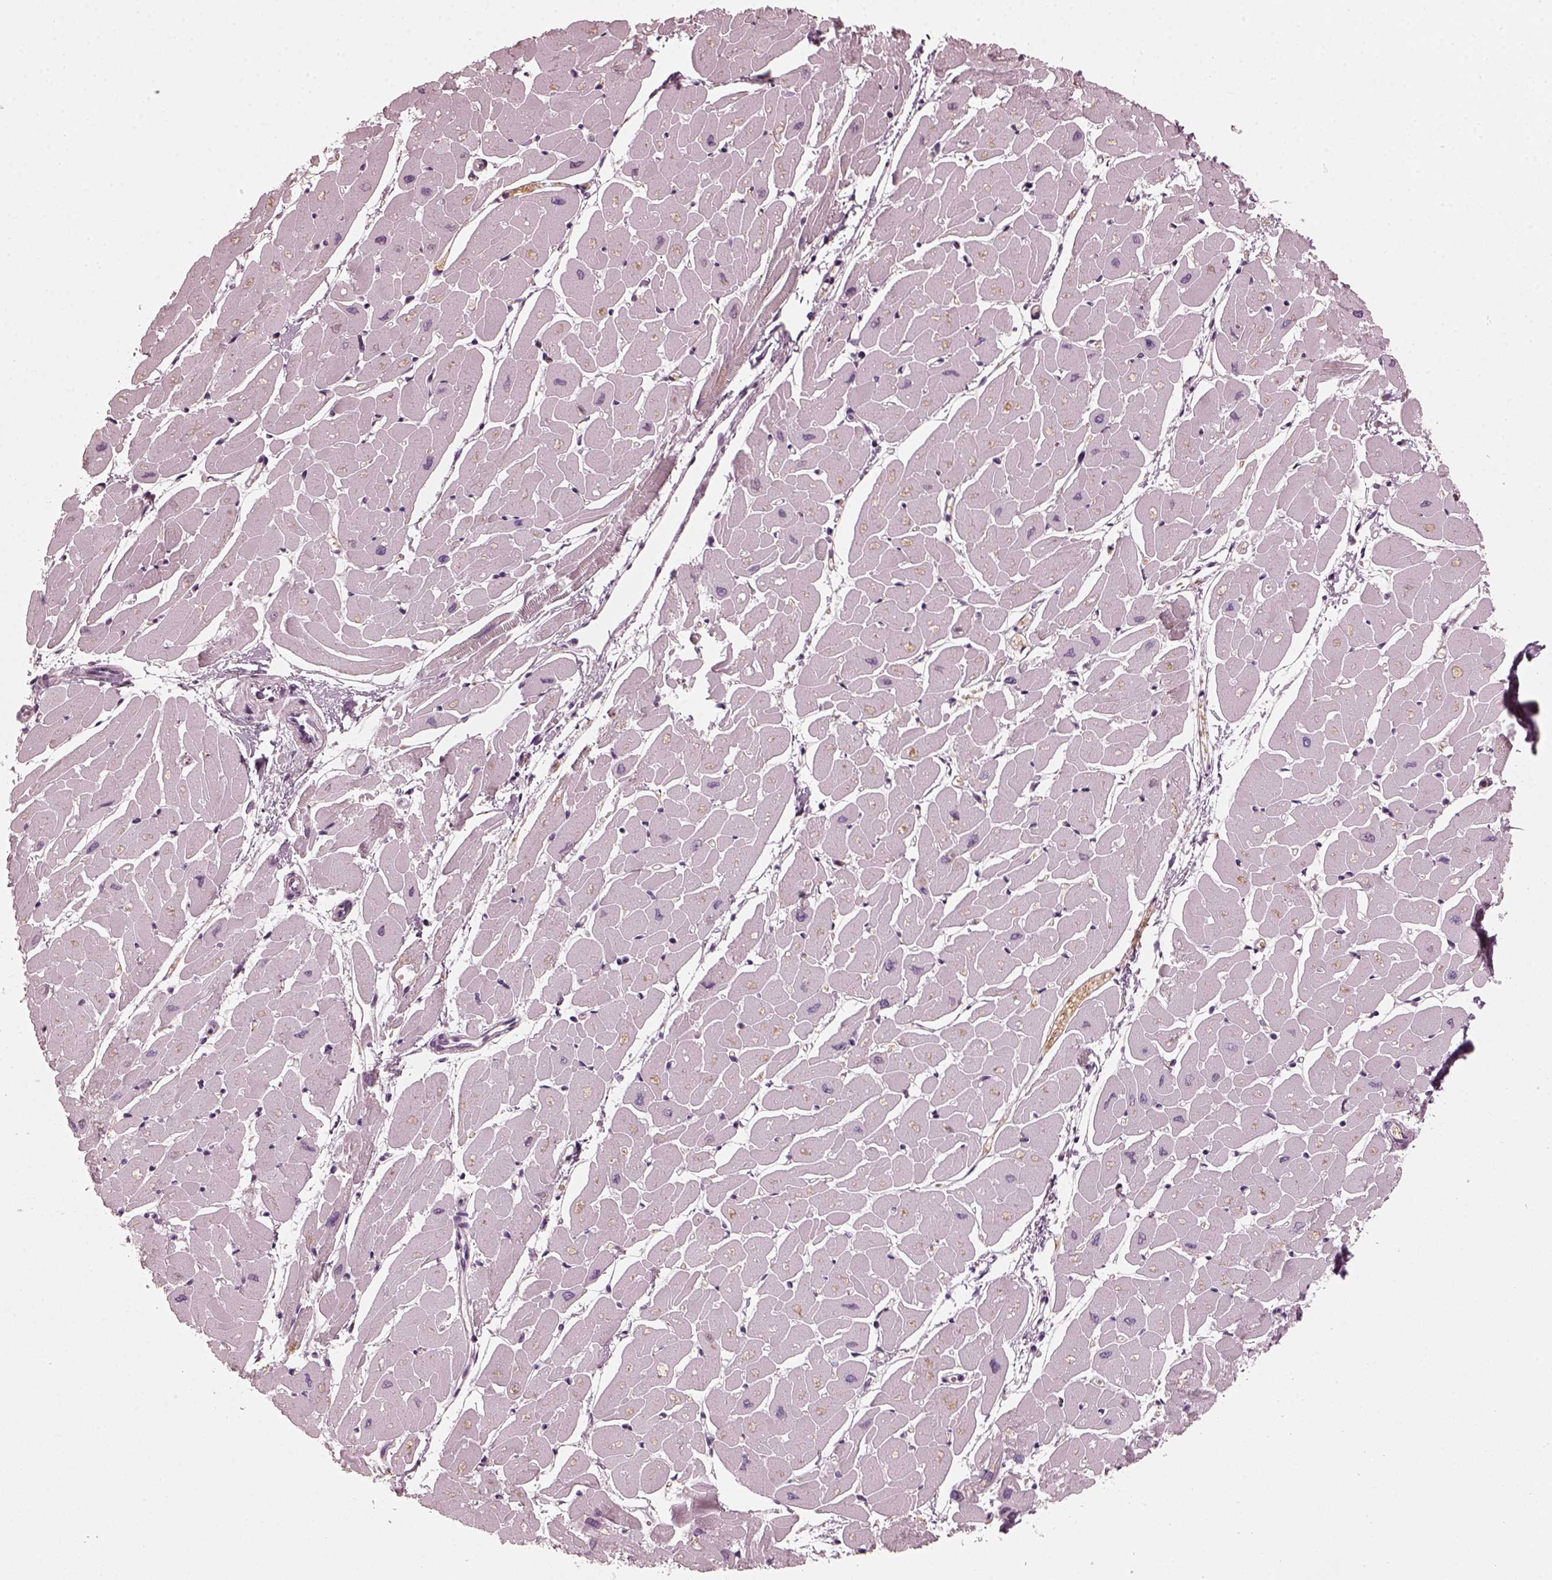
{"staining": {"intensity": "moderate", "quantity": "<25%", "location": "cytoplasmic/membranous"}, "tissue": "heart muscle", "cell_type": "Cardiomyocytes", "image_type": "normal", "snomed": [{"axis": "morphology", "description": "Normal tissue, NOS"}, {"axis": "topography", "description": "Heart"}], "caption": "This micrograph exhibits immunohistochemistry (IHC) staining of benign human heart muscle, with low moderate cytoplasmic/membranous staining in about <25% of cardiomyocytes.", "gene": "CHIT1", "patient": {"sex": "male", "age": 57}}